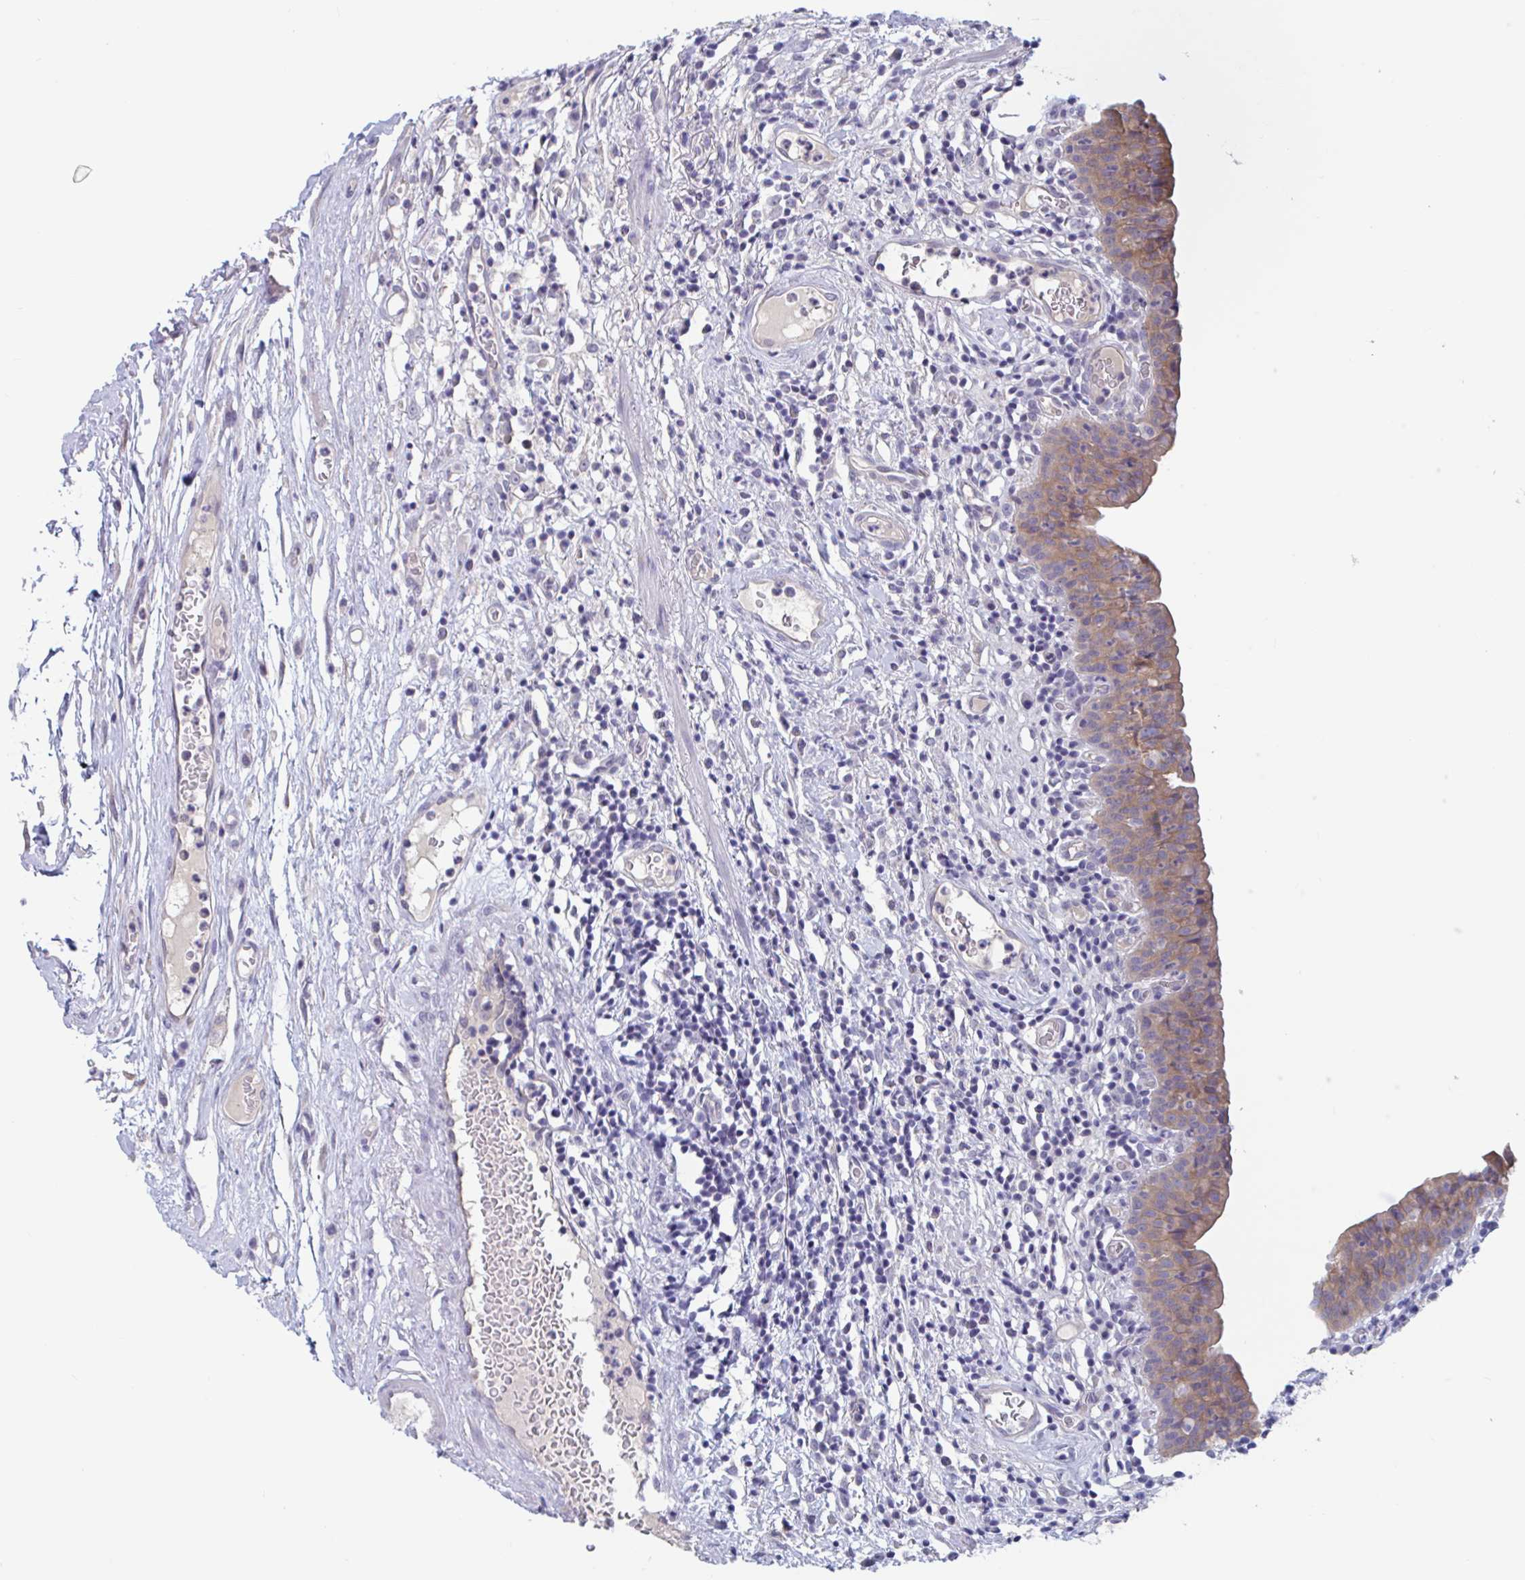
{"staining": {"intensity": "moderate", "quantity": ">75%", "location": "cytoplasmic/membranous"}, "tissue": "urinary bladder", "cell_type": "Urothelial cells", "image_type": "normal", "snomed": [{"axis": "morphology", "description": "Normal tissue, NOS"}, {"axis": "morphology", "description": "Inflammation, NOS"}, {"axis": "topography", "description": "Urinary bladder"}], "caption": "Immunohistochemical staining of unremarkable human urinary bladder demonstrates >75% levels of moderate cytoplasmic/membranous protein positivity in approximately >75% of urothelial cells.", "gene": "UNKL", "patient": {"sex": "male", "age": 57}}